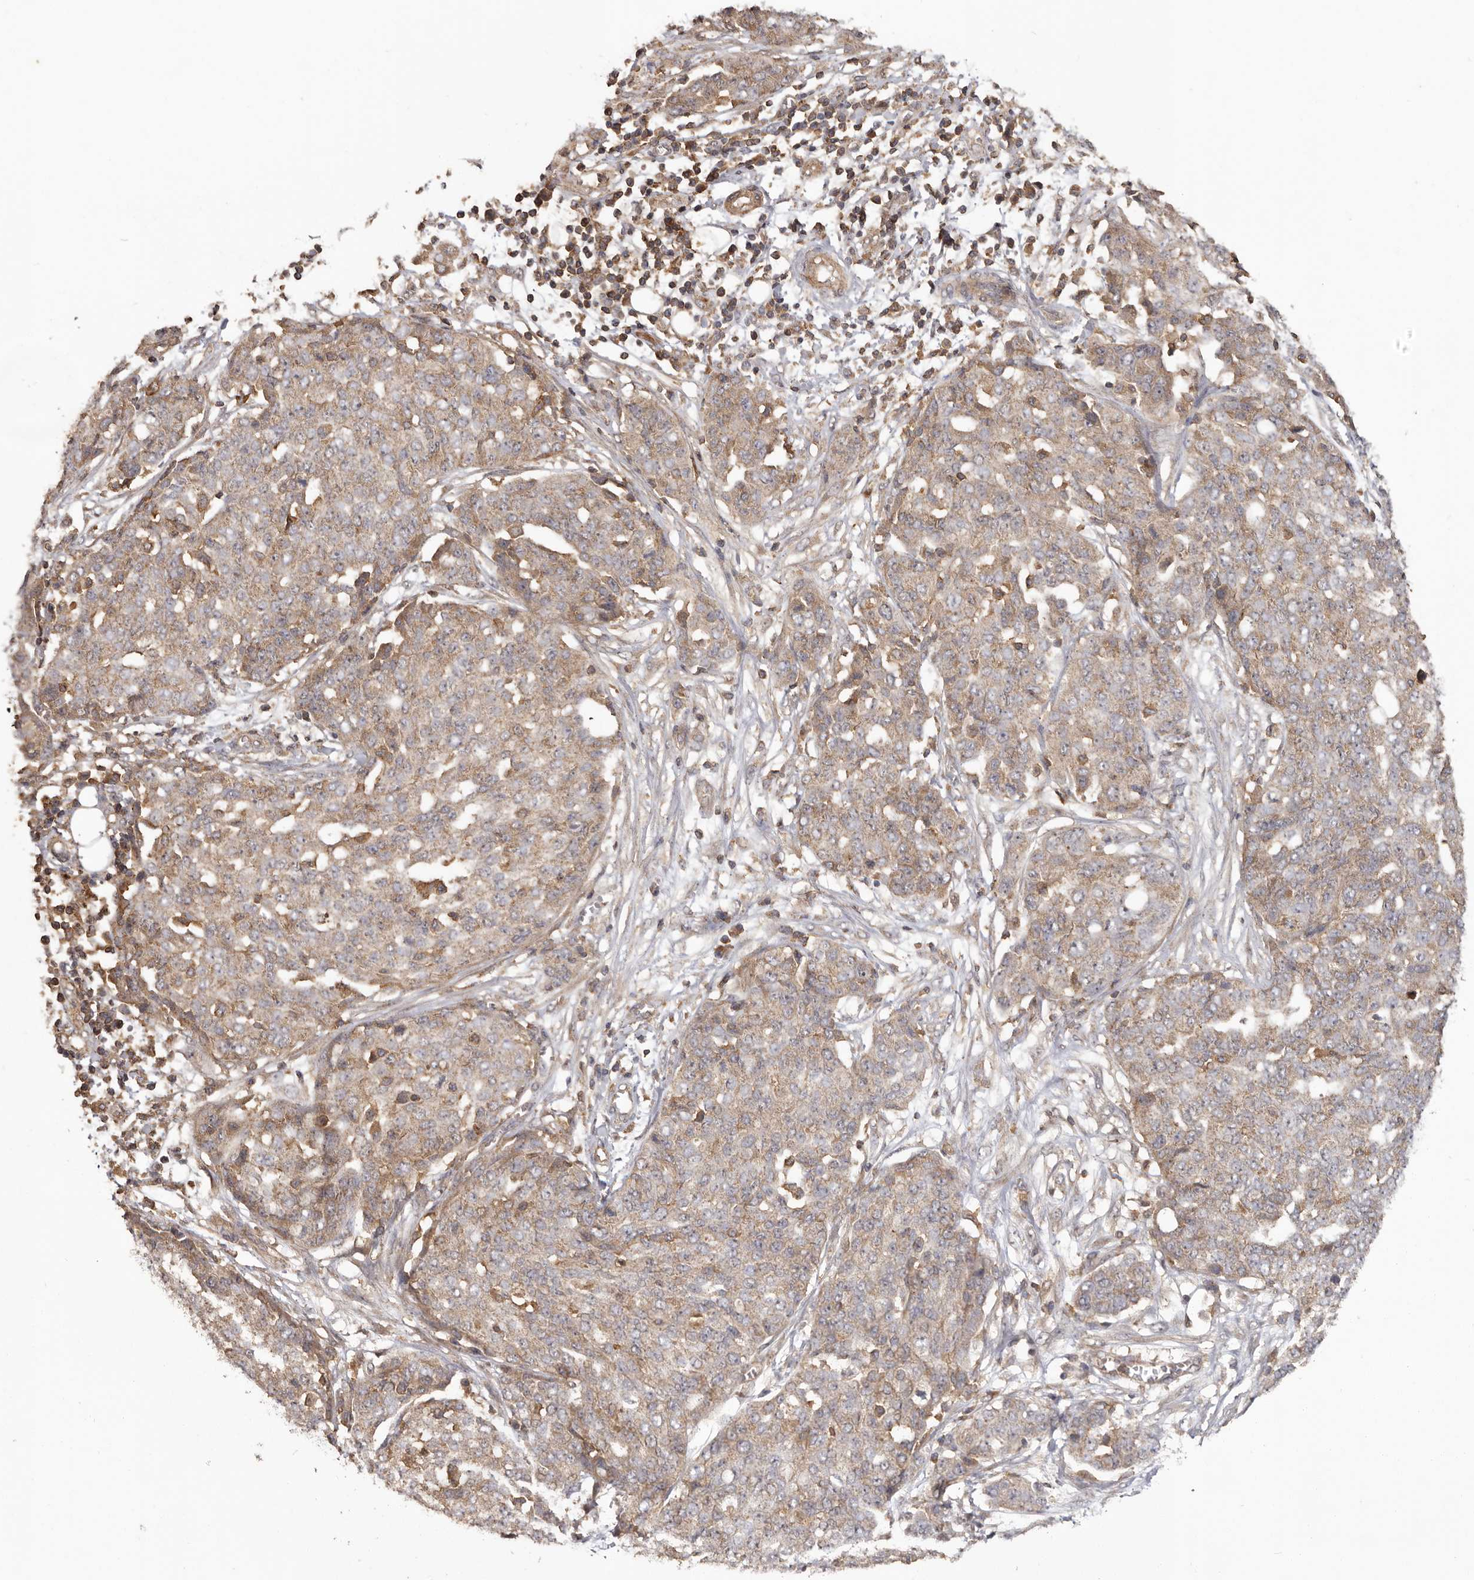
{"staining": {"intensity": "weak", "quantity": "25%-75%", "location": "cytoplasmic/membranous"}, "tissue": "ovarian cancer", "cell_type": "Tumor cells", "image_type": "cancer", "snomed": [{"axis": "morphology", "description": "Cystadenocarcinoma, serous, NOS"}, {"axis": "topography", "description": "Soft tissue"}, {"axis": "topography", "description": "Ovary"}], "caption": "Tumor cells reveal low levels of weak cytoplasmic/membranous staining in approximately 25%-75% of cells in ovarian cancer (serous cystadenocarcinoma).", "gene": "RWDD1", "patient": {"sex": "female", "age": 57}}